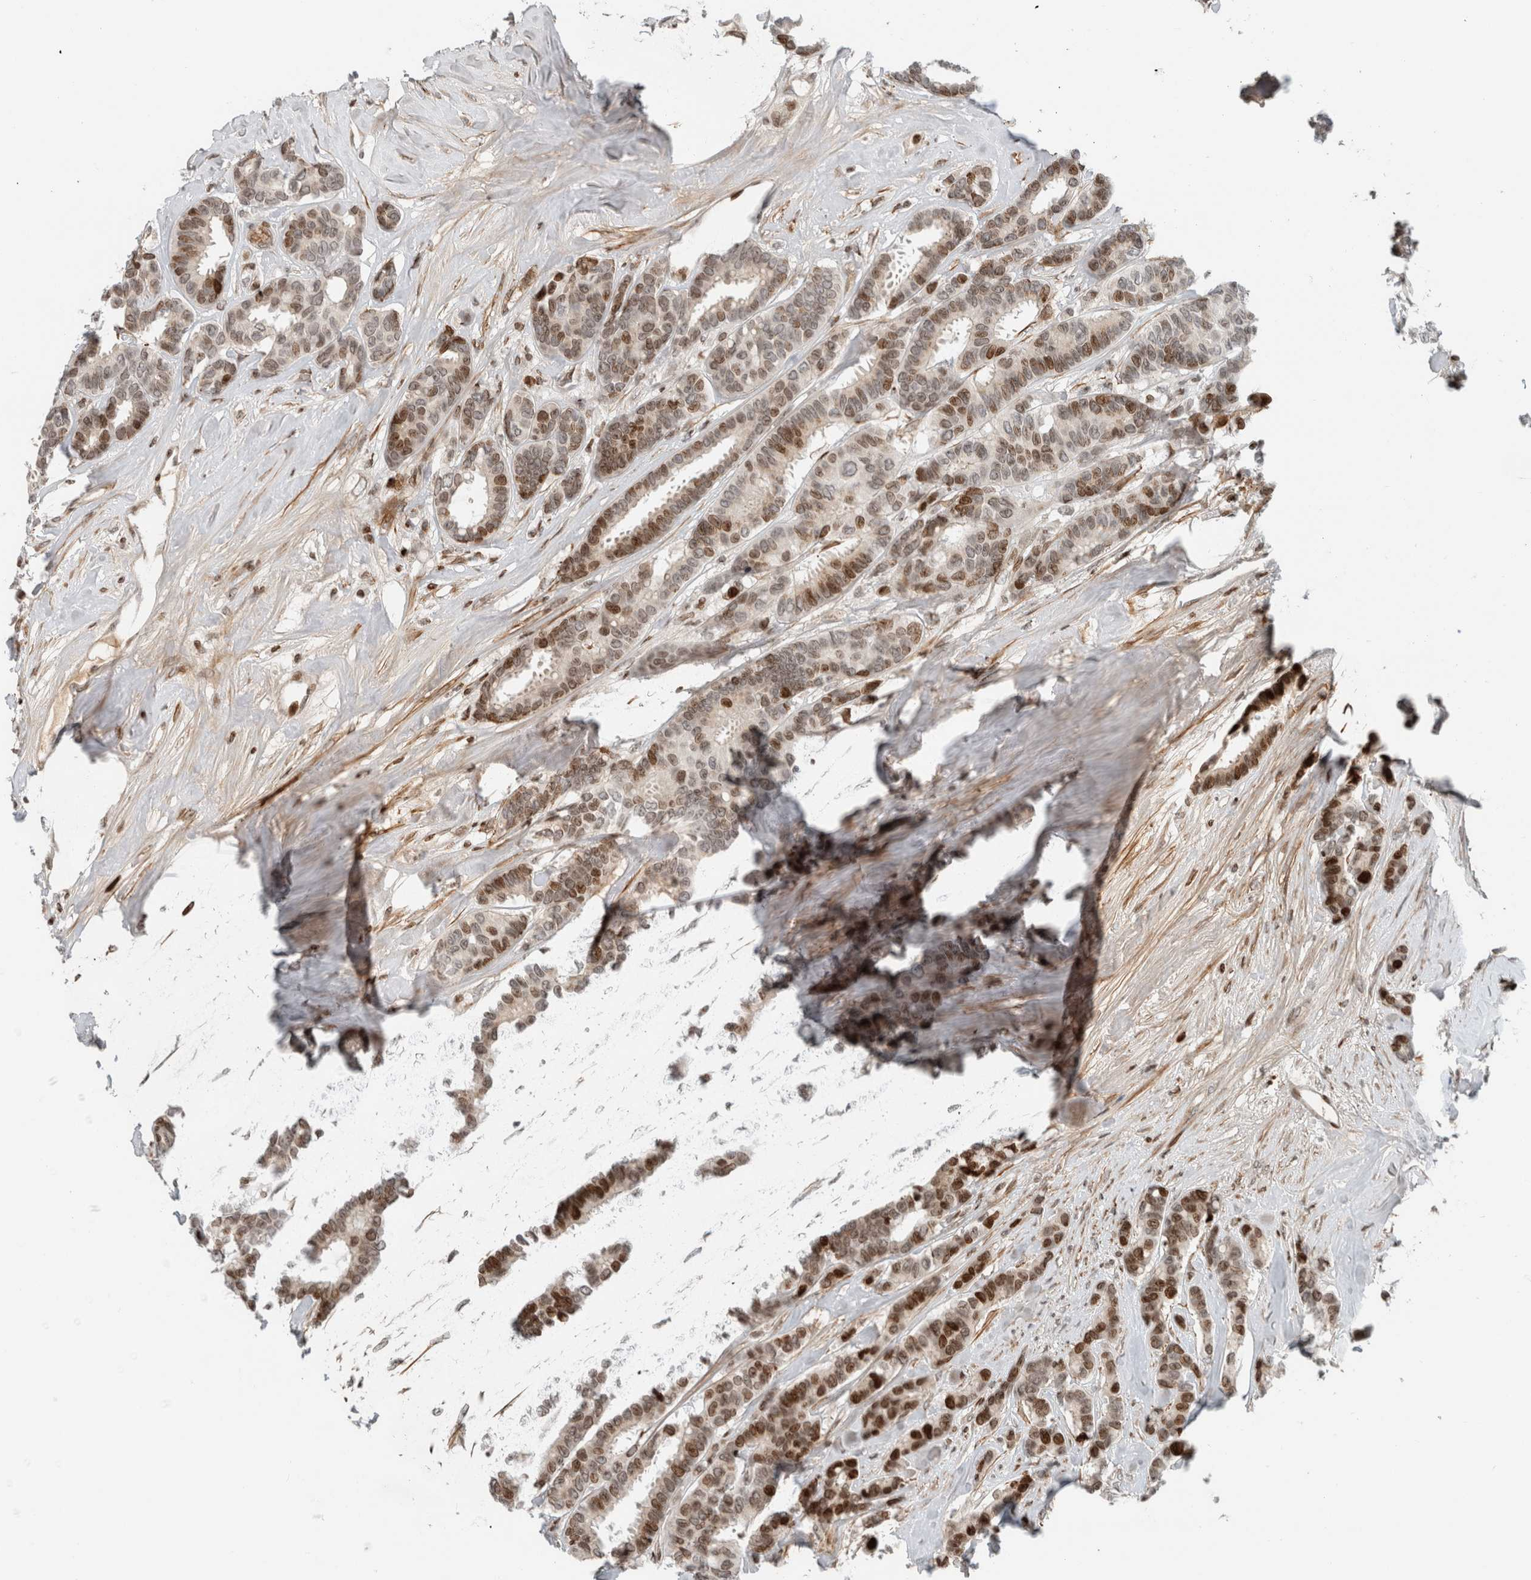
{"staining": {"intensity": "moderate", "quantity": ">75%", "location": "nuclear"}, "tissue": "breast cancer", "cell_type": "Tumor cells", "image_type": "cancer", "snomed": [{"axis": "morphology", "description": "Duct carcinoma"}, {"axis": "topography", "description": "Breast"}], "caption": "DAB immunohistochemical staining of breast intraductal carcinoma shows moderate nuclear protein positivity in approximately >75% of tumor cells. (brown staining indicates protein expression, while blue staining denotes nuclei).", "gene": "GINS4", "patient": {"sex": "female", "age": 87}}